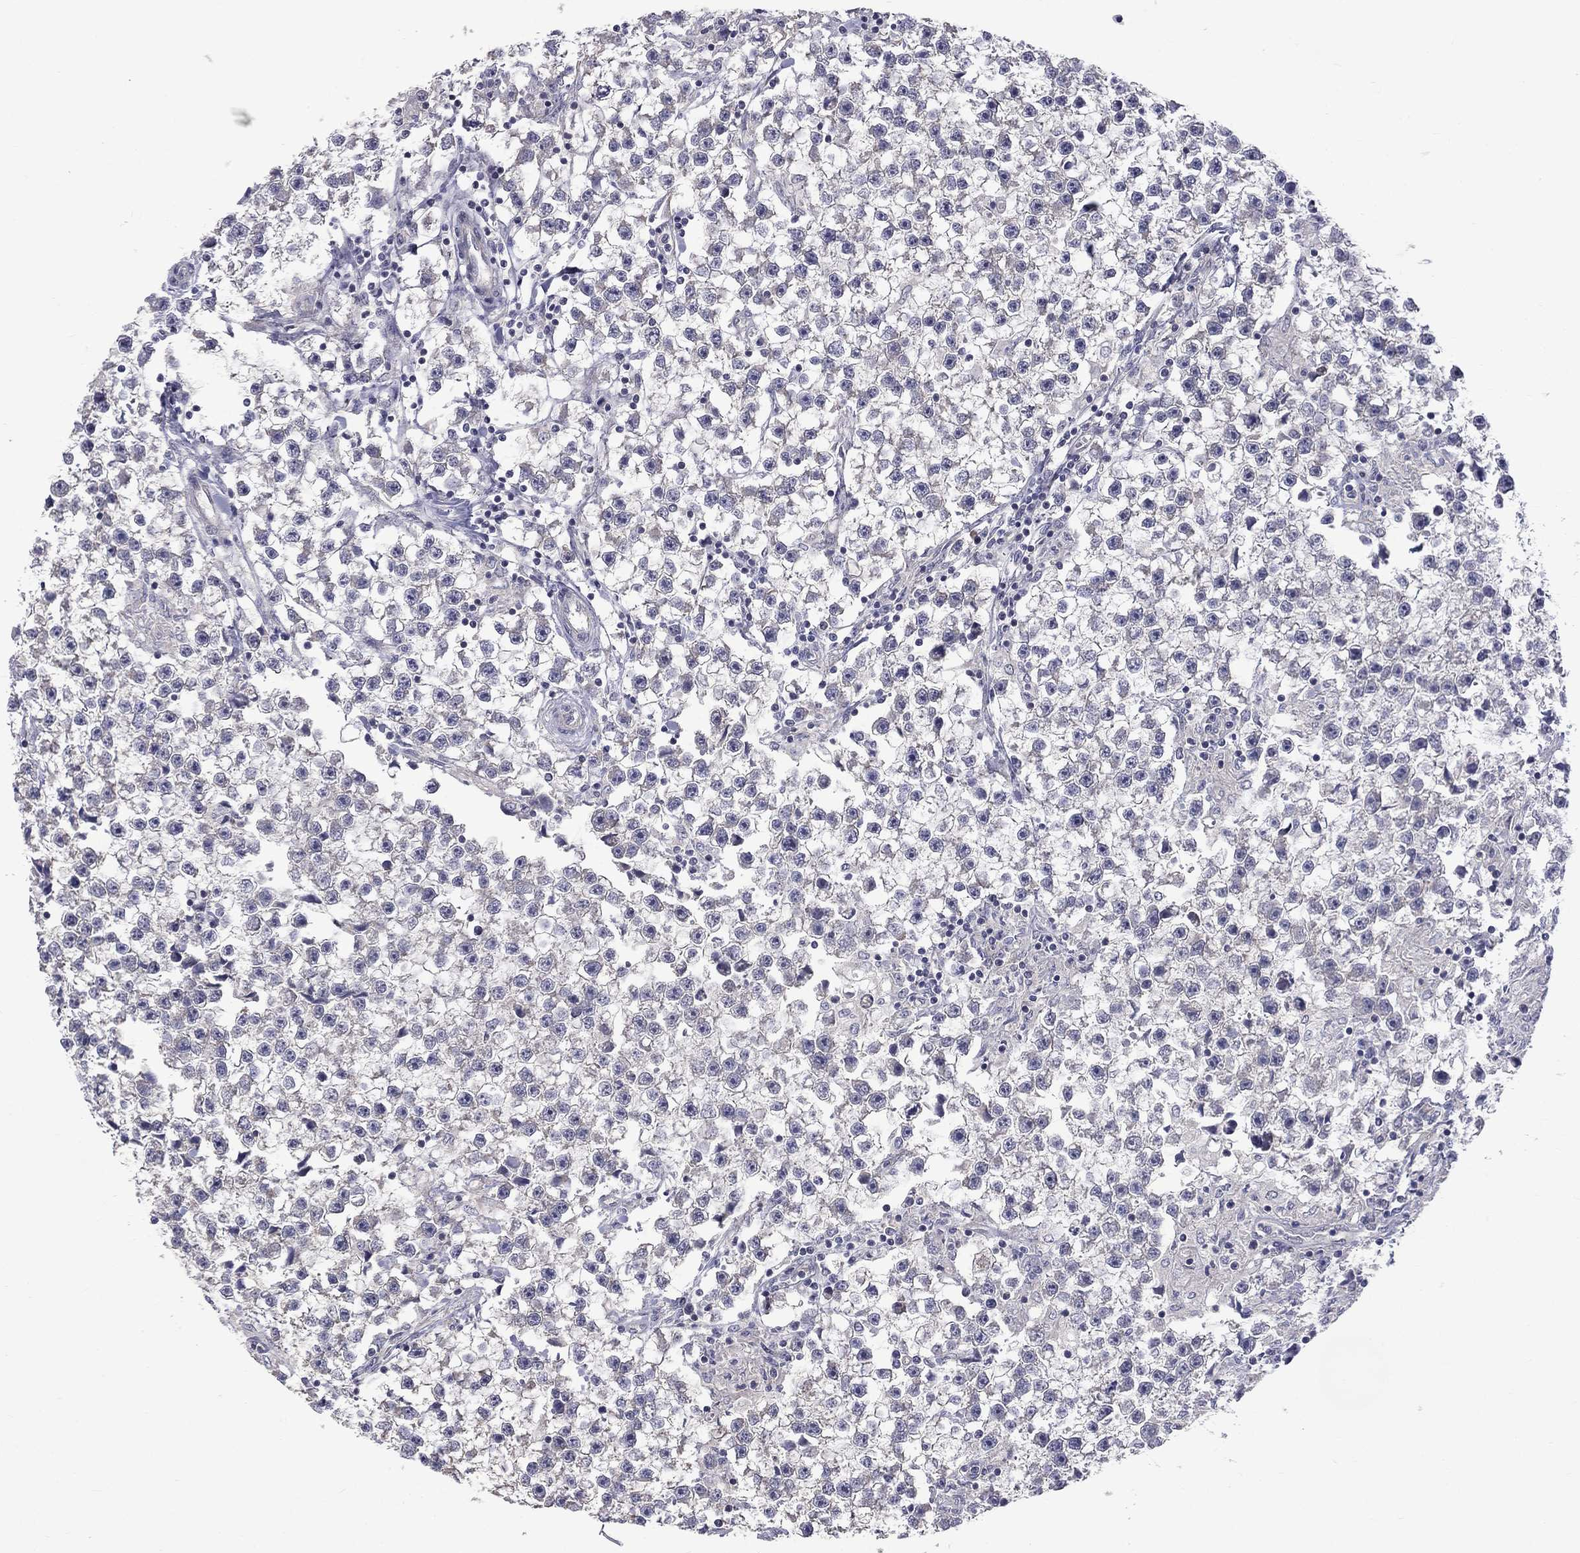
{"staining": {"intensity": "negative", "quantity": "none", "location": "none"}, "tissue": "testis cancer", "cell_type": "Tumor cells", "image_type": "cancer", "snomed": [{"axis": "morphology", "description": "Seminoma, NOS"}, {"axis": "topography", "description": "Testis"}], "caption": "The immunohistochemistry histopathology image has no significant positivity in tumor cells of seminoma (testis) tissue.", "gene": "SLC39A14", "patient": {"sex": "male", "age": 59}}